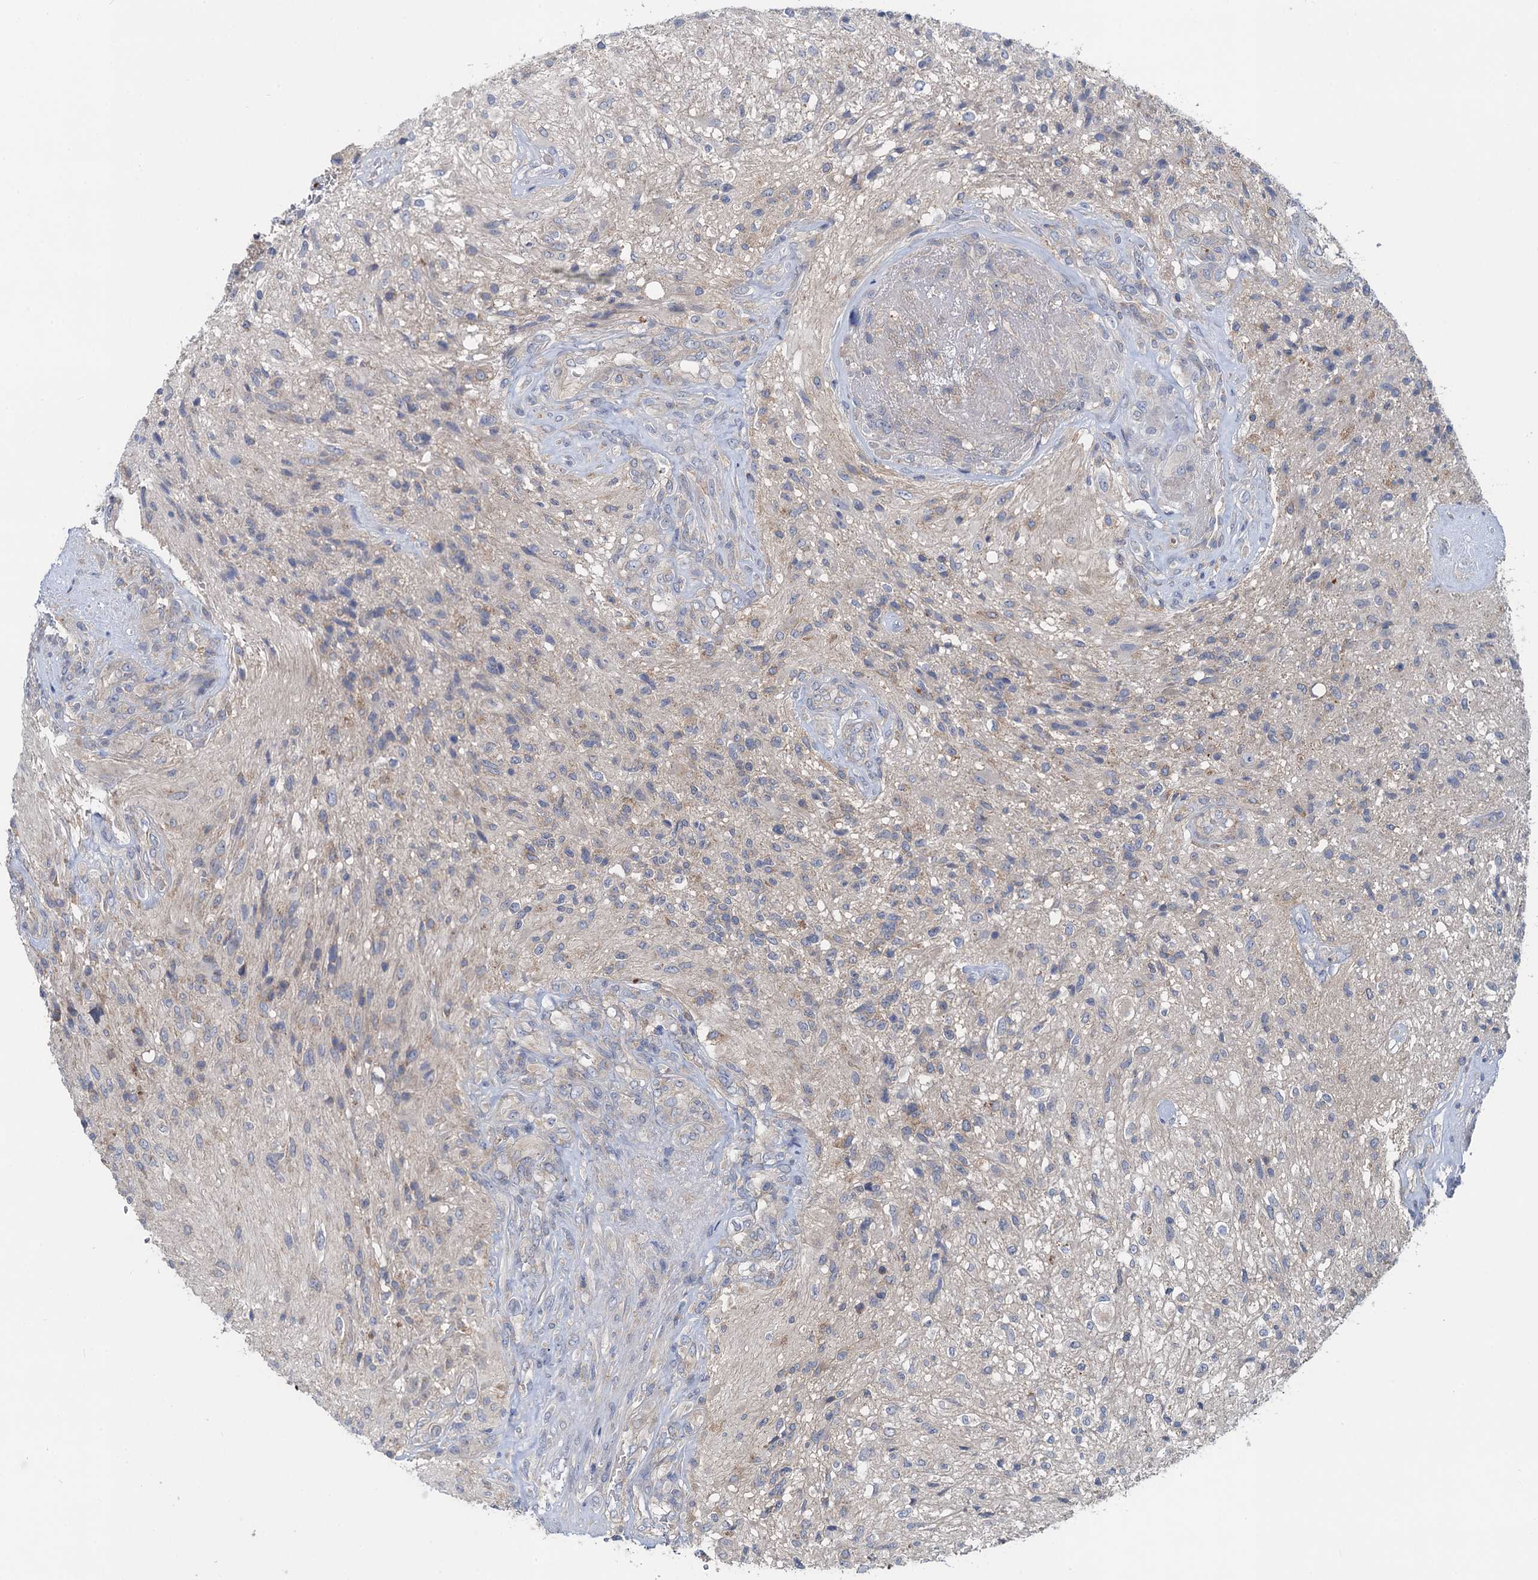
{"staining": {"intensity": "negative", "quantity": "none", "location": "none"}, "tissue": "glioma", "cell_type": "Tumor cells", "image_type": "cancer", "snomed": [{"axis": "morphology", "description": "Glioma, malignant, High grade"}, {"axis": "topography", "description": "Brain"}], "caption": "This image is of glioma stained with immunohistochemistry to label a protein in brown with the nuclei are counter-stained blue. There is no positivity in tumor cells.", "gene": "SNAP29", "patient": {"sex": "male", "age": 56}}